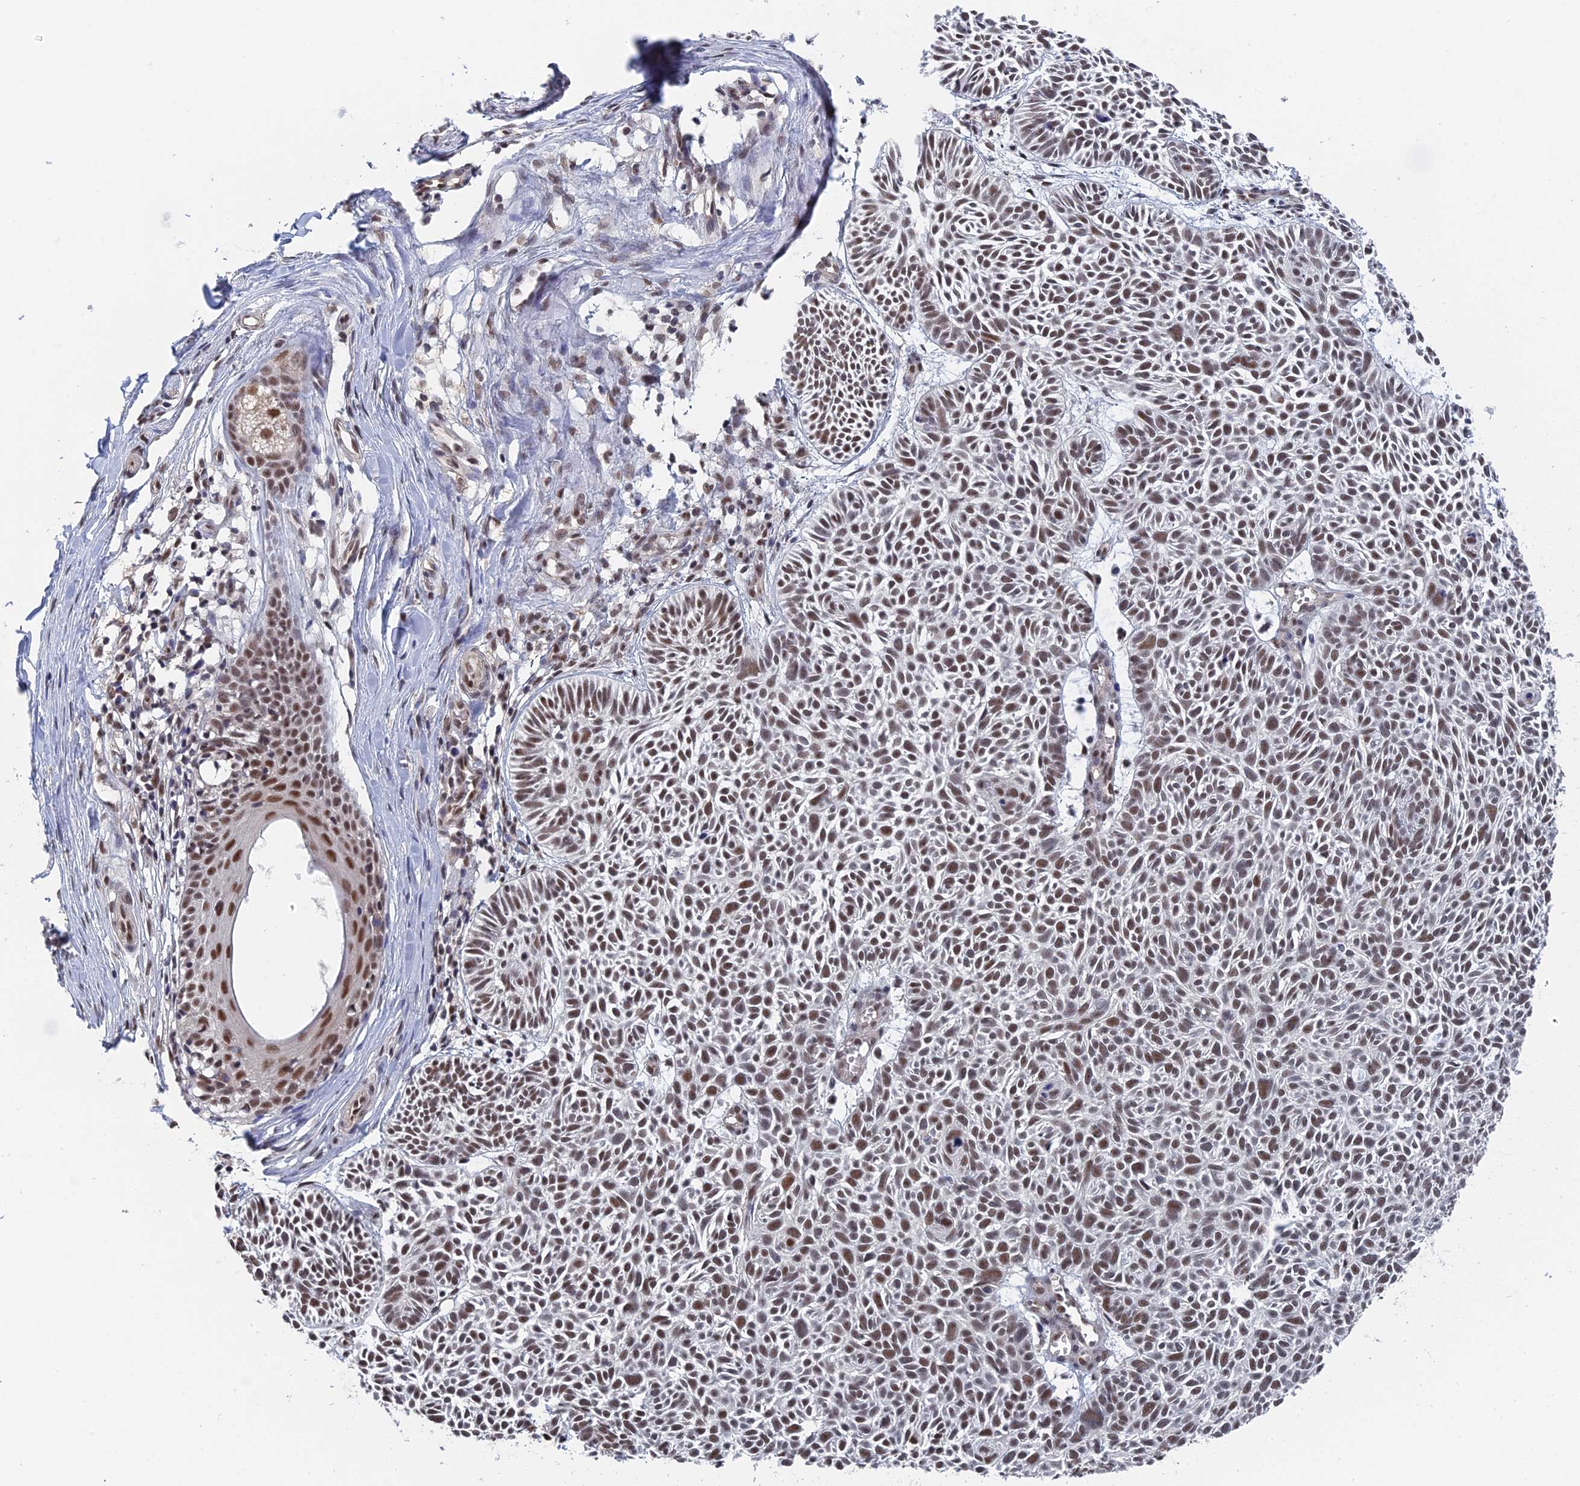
{"staining": {"intensity": "moderate", "quantity": ">75%", "location": "nuclear"}, "tissue": "skin cancer", "cell_type": "Tumor cells", "image_type": "cancer", "snomed": [{"axis": "morphology", "description": "Basal cell carcinoma"}, {"axis": "topography", "description": "Skin"}], "caption": "Immunohistochemistry (IHC) of human skin cancer demonstrates medium levels of moderate nuclear expression in about >75% of tumor cells.", "gene": "TSSC4", "patient": {"sex": "male", "age": 69}}